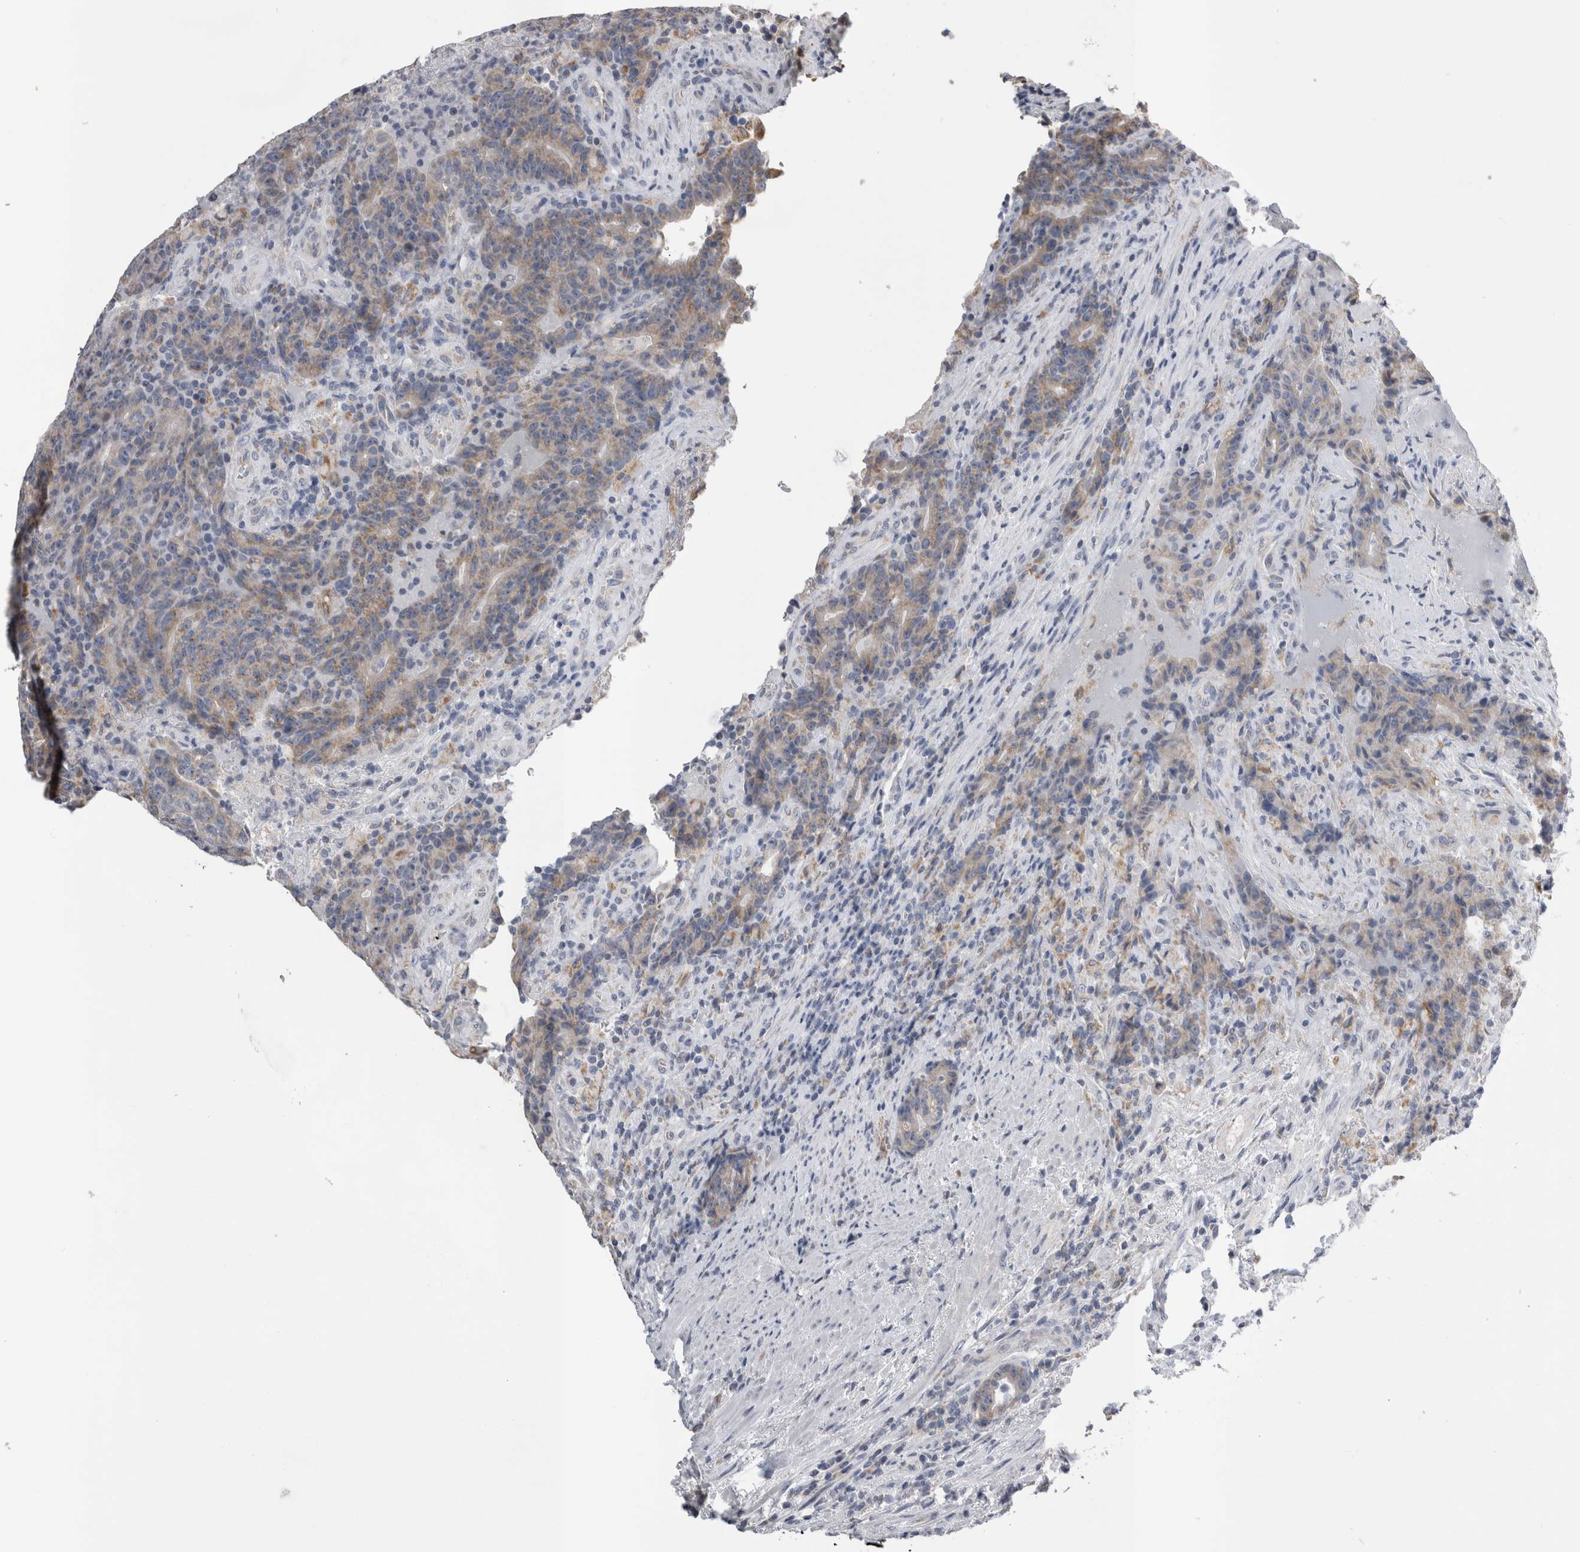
{"staining": {"intensity": "weak", "quantity": "<25%", "location": "cytoplasmic/membranous"}, "tissue": "colorectal cancer", "cell_type": "Tumor cells", "image_type": "cancer", "snomed": [{"axis": "morphology", "description": "Normal tissue, NOS"}, {"axis": "morphology", "description": "Adenocarcinoma, NOS"}, {"axis": "topography", "description": "Colon"}], "caption": "A high-resolution histopathology image shows IHC staining of colorectal cancer, which shows no significant staining in tumor cells.", "gene": "DHRS4", "patient": {"sex": "female", "age": 75}}